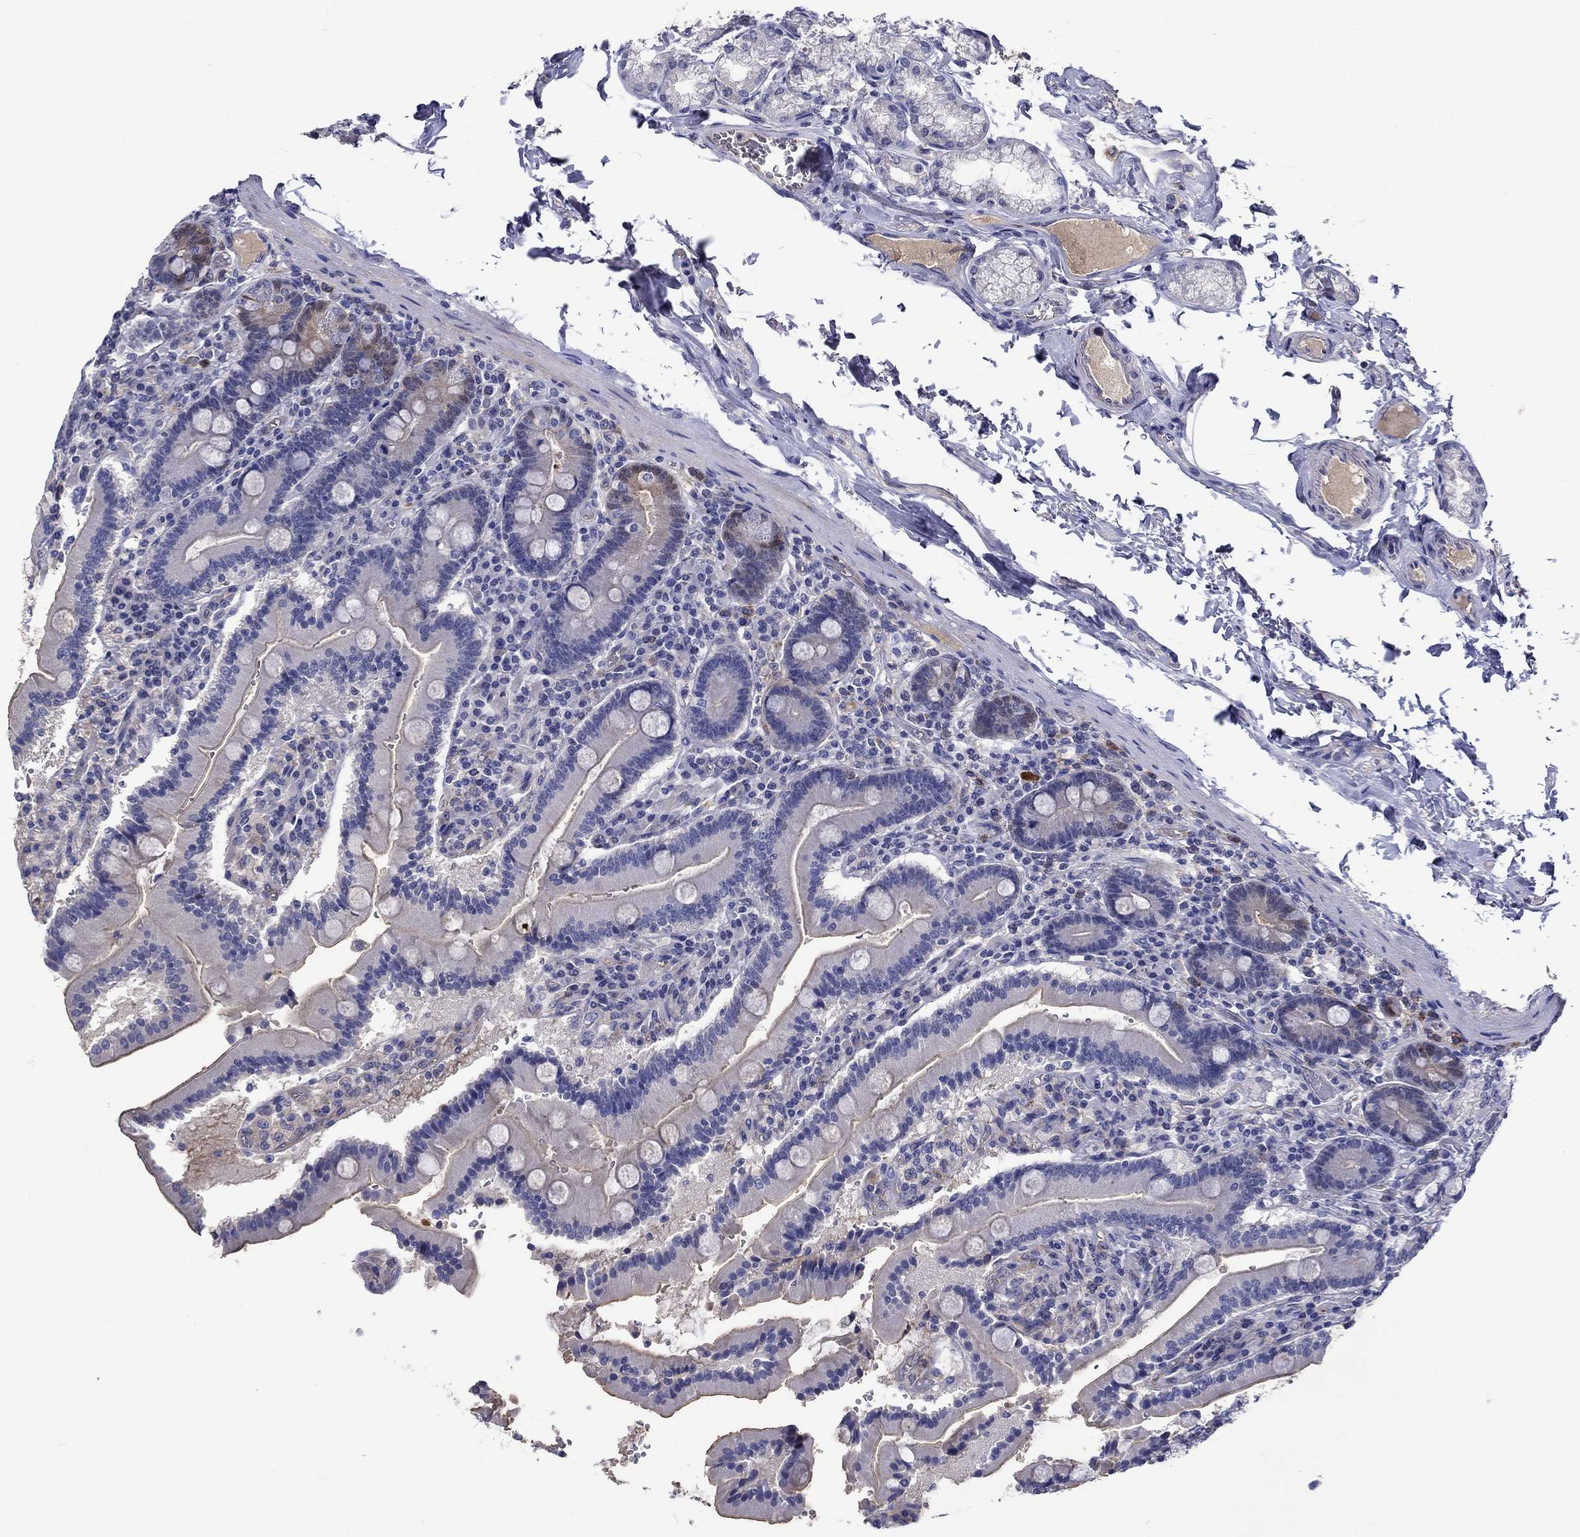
{"staining": {"intensity": "negative", "quantity": "none", "location": "none"}, "tissue": "duodenum", "cell_type": "Glandular cells", "image_type": "normal", "snomed": [{"axis": "morphology", "description": "Normal tissue, NOS"}, {"axis": "topography", "description": "Duodenum"}], "caption": "The image displays no significant expression in glandular cells of duodenum.", "gene": "CNDP1", "patient": {"sex": "female", "age": 62}}